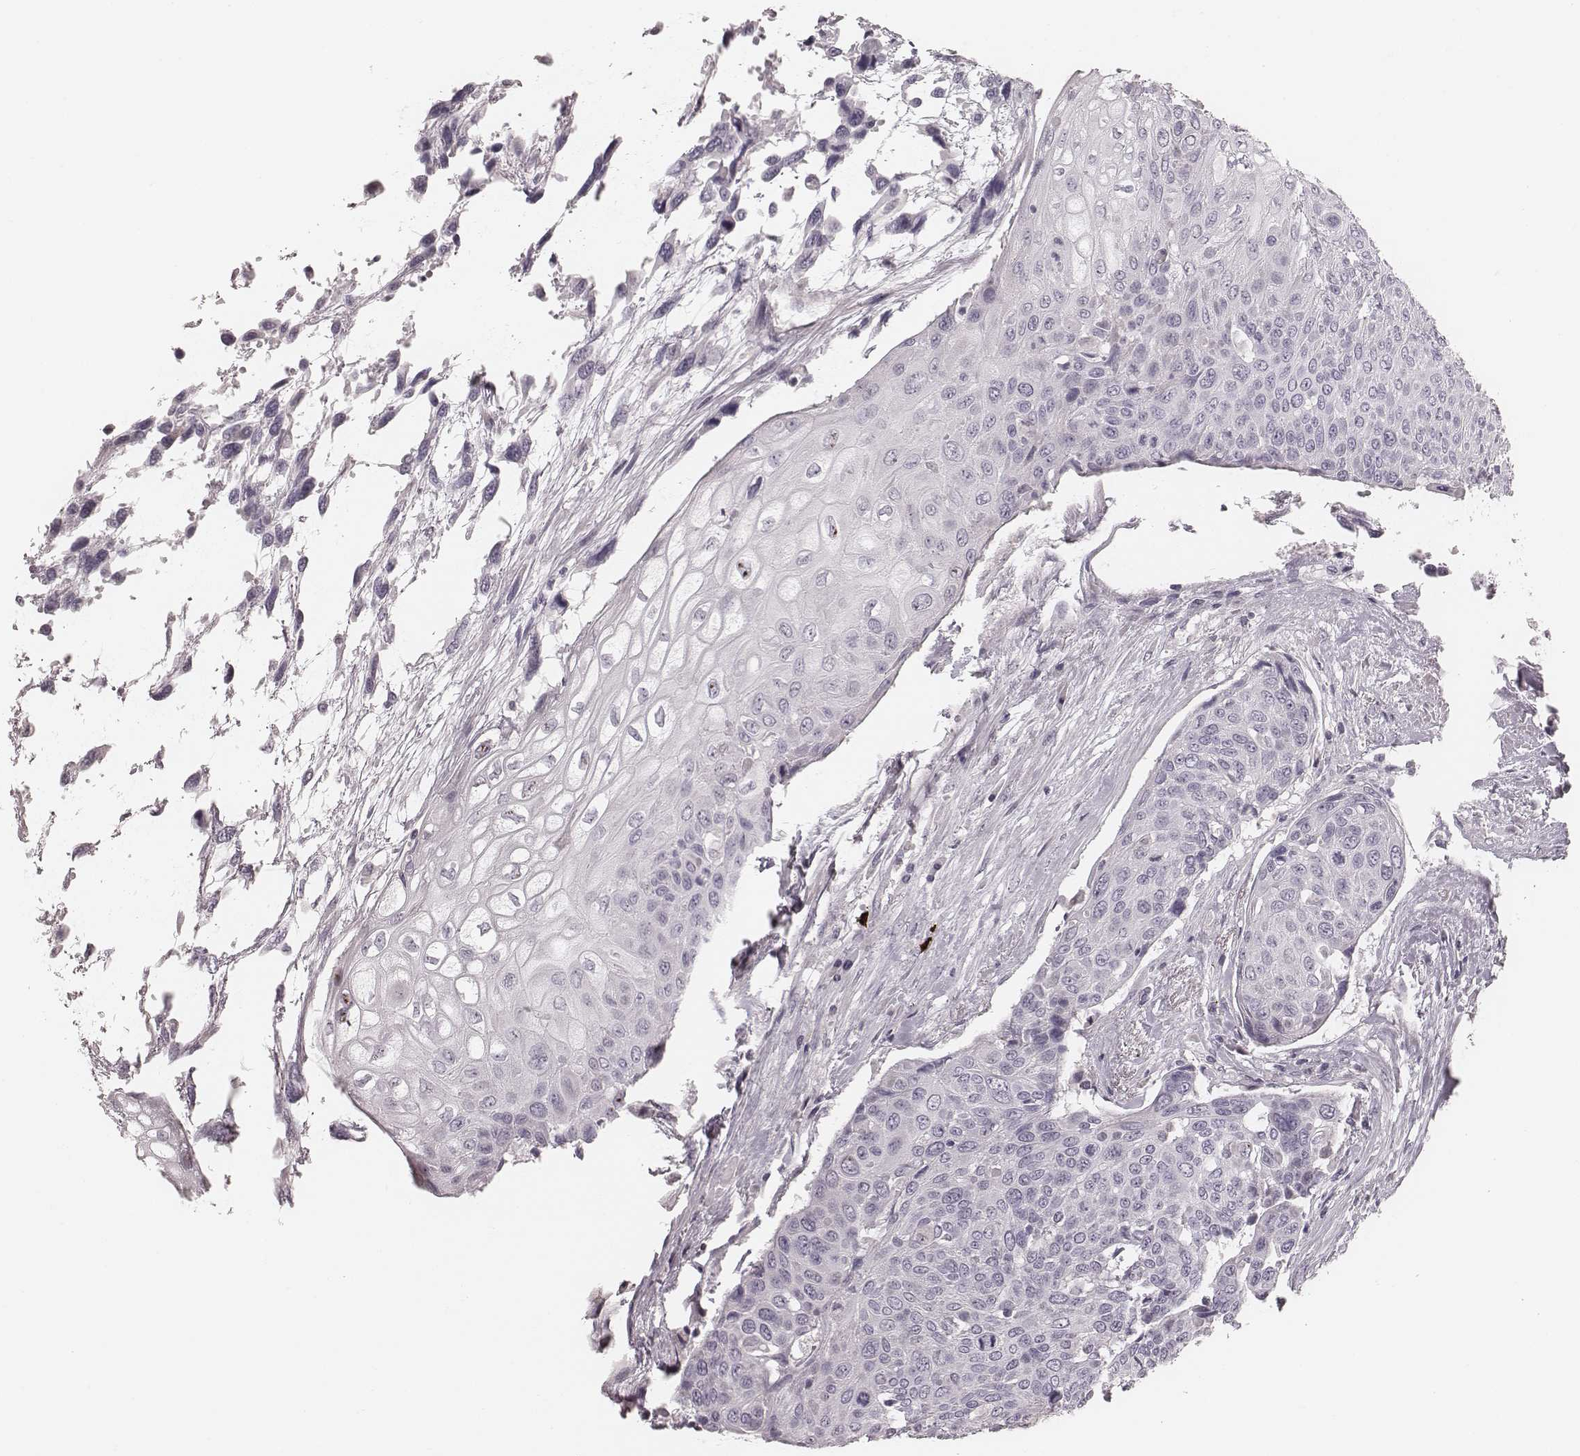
{"staining": {"intensity": "negative", "quantity": "none", "location": "none"}, "tissue": "urothelial cancer", "cell_type": "Tumor cells", "image_type": "cancer", "snomed": [{"axis": "morphology", "description": "Urothelial carcinoma, High grade"}, {"axis": "topography", "description": "Urinary bladder"}], "caption": "Micrograph shows no significant protein staining in tumor cells of urothelial cancer.", "gene": "S100Z", "patient": {"sex": "female", "age": 70}}